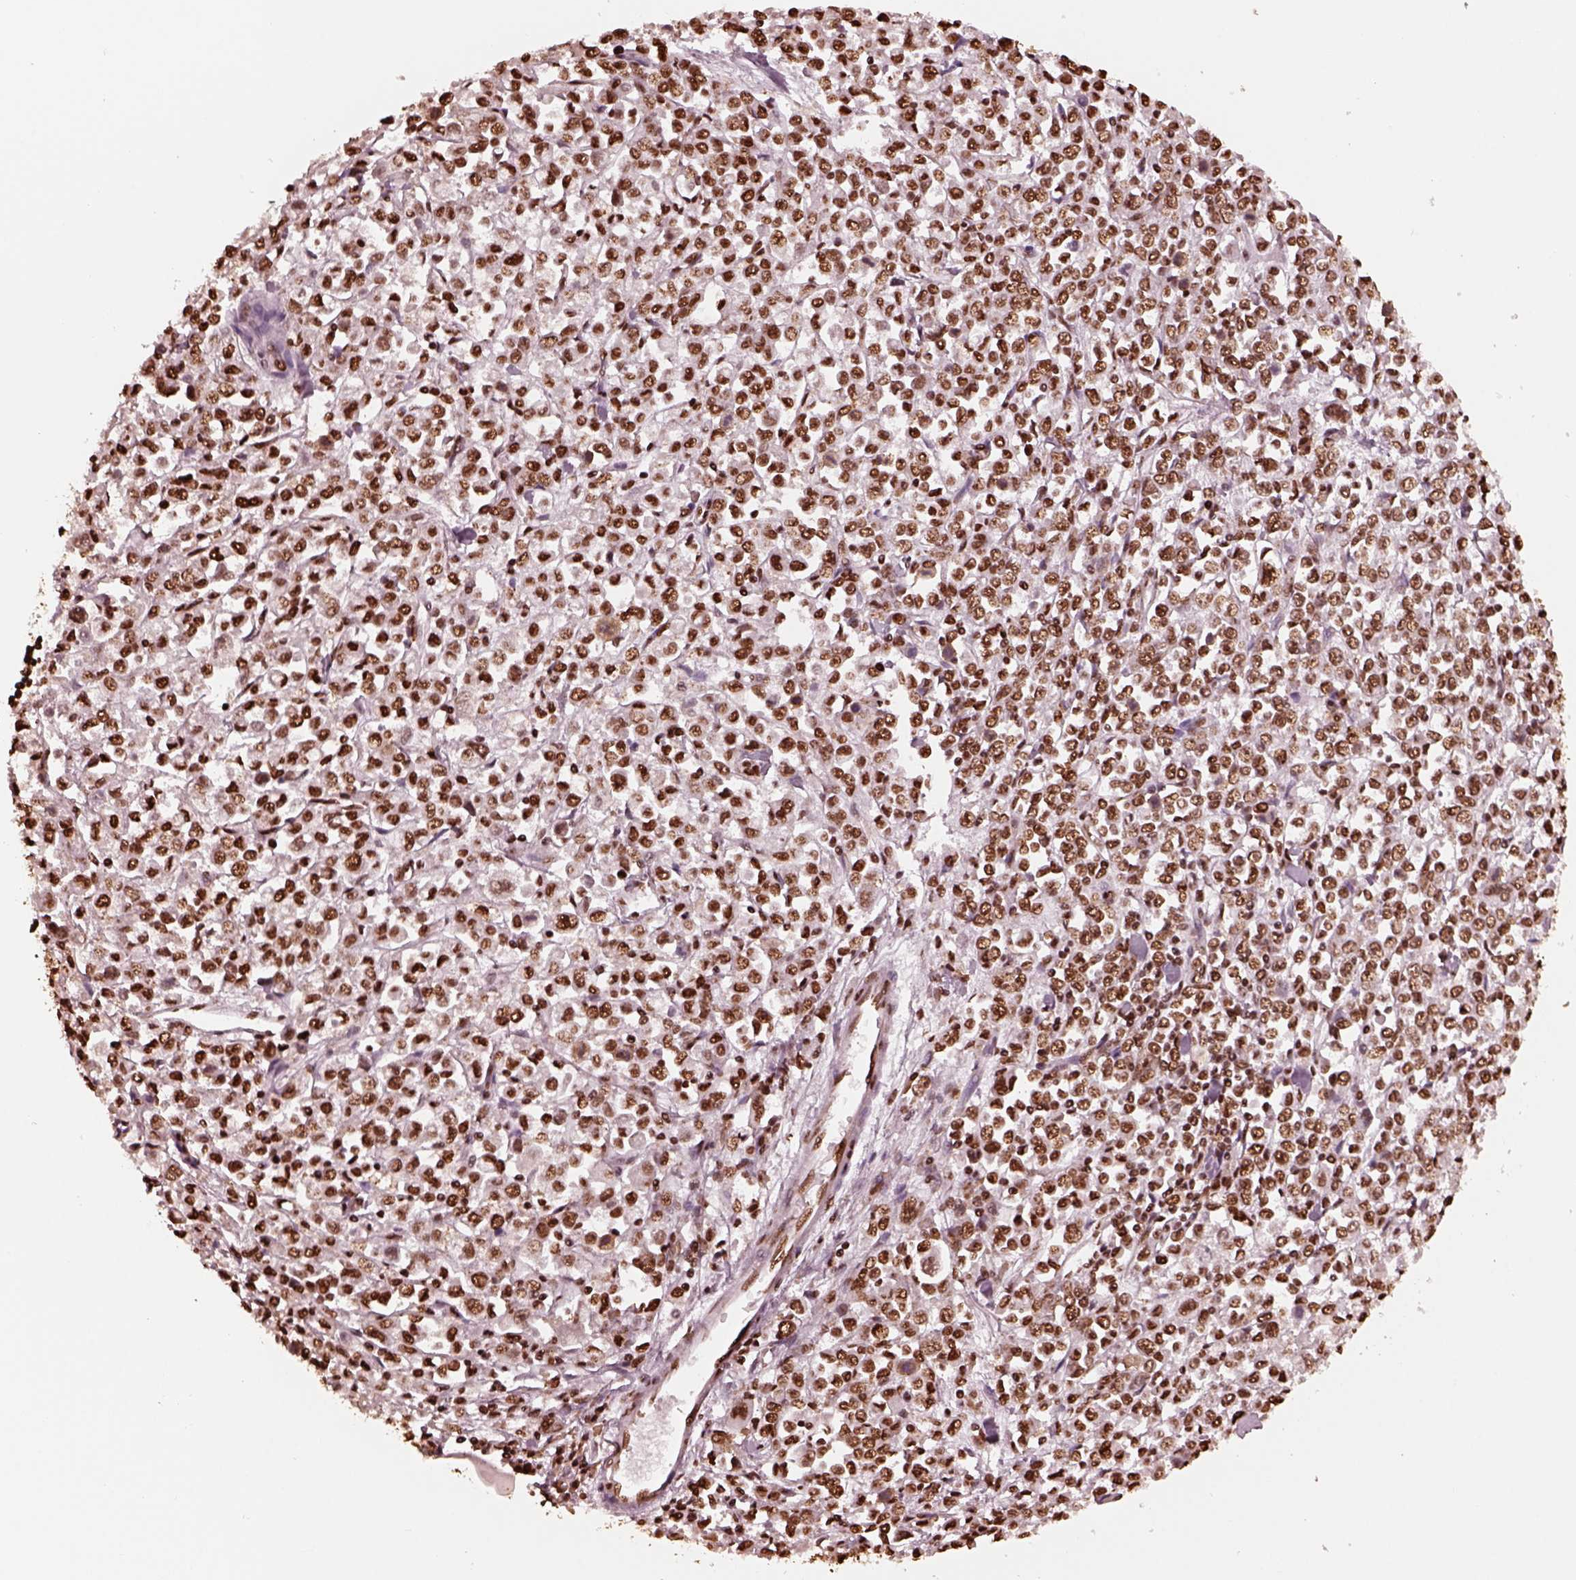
{"staining": {"intensity": "strong", "quantity": ">75%", "location": "nuclear"}, "tissue": "stomach cancer", "cell_type": "Tumor cells", "image_type": "cancer", "snomed": [{"axis": "morphology", "description": "Adenocarcinoma, NOS"}, {"axis": "topography", "description": "Stomach, upper"}], "caption": "Strong nuclear protein staining is appreciated in about >75% of tumor cells in stomach cancer (adenocarcinoma). (Brightfield microscopy of DAB IHC at high magnification).", "gene": "NSD1", "patient": {"sex": "male", "age": 70}}